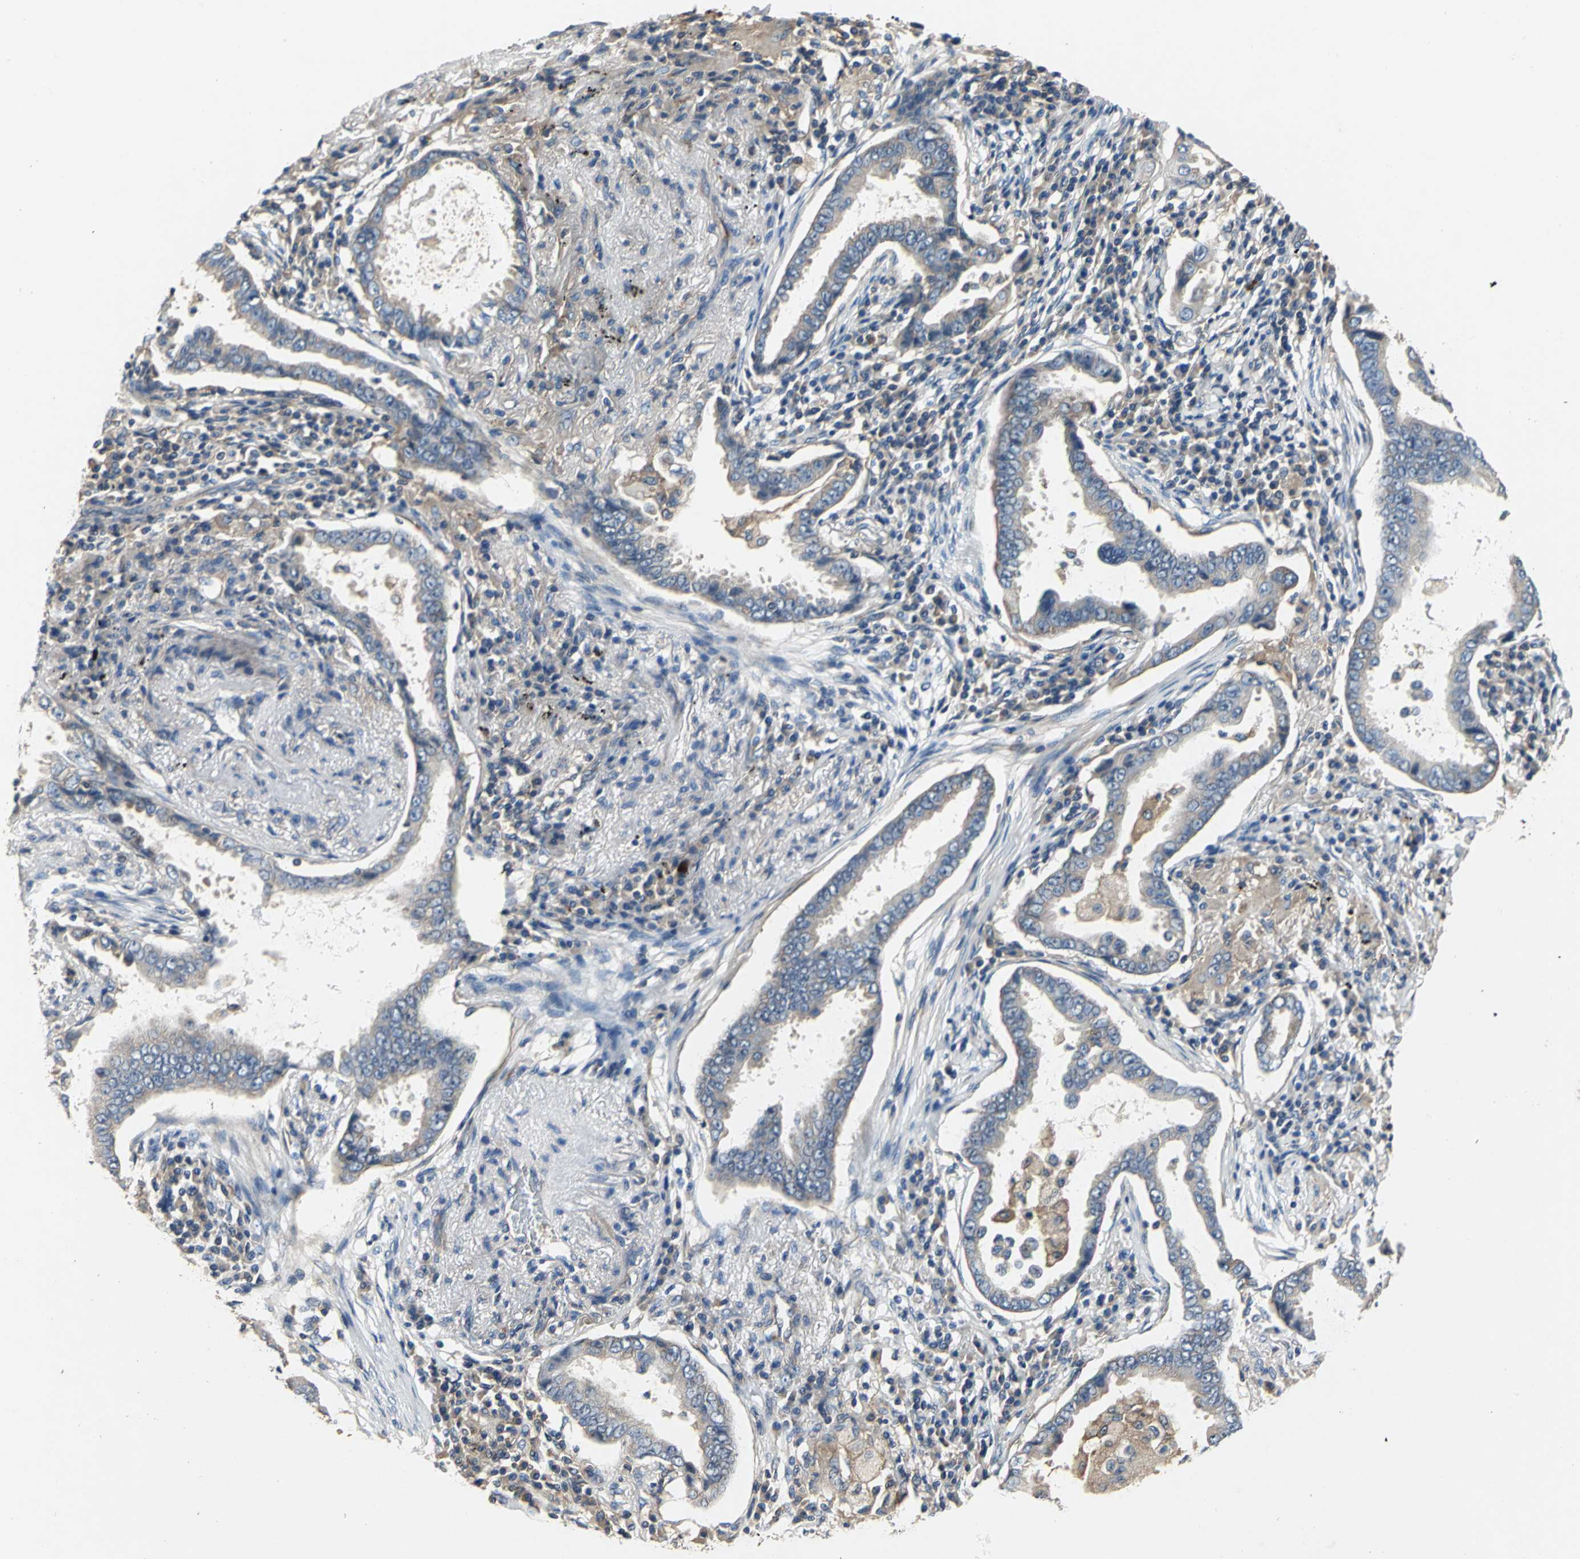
{"staining": {"intensity": "weak", "quantity": ">75%", "location": "cytoplasmic/membranous"}, "tissue": "lung cancer", "cell_type": "Tumor cells", "image_type": "cancer", "snomed": [{"axis": "morphology", "description": "Normal tissue, NOS"}, {"axis": "morphology", "description": "Inflammation, NOS"}, {"axis": "morphology", "description": "Adenocarcinoma, NOS"}, {"axis": "topography", "description": "Lung"}], "caption": "About >75% of tumor cells in lung cancer (adenocarcinoma) reveal weak cytoplasmic/membranous protein expression as visualized by brown immunohistochemical staining.", "gene": "DDX3Y", "patient": {"sex": "female", "age": 64}}